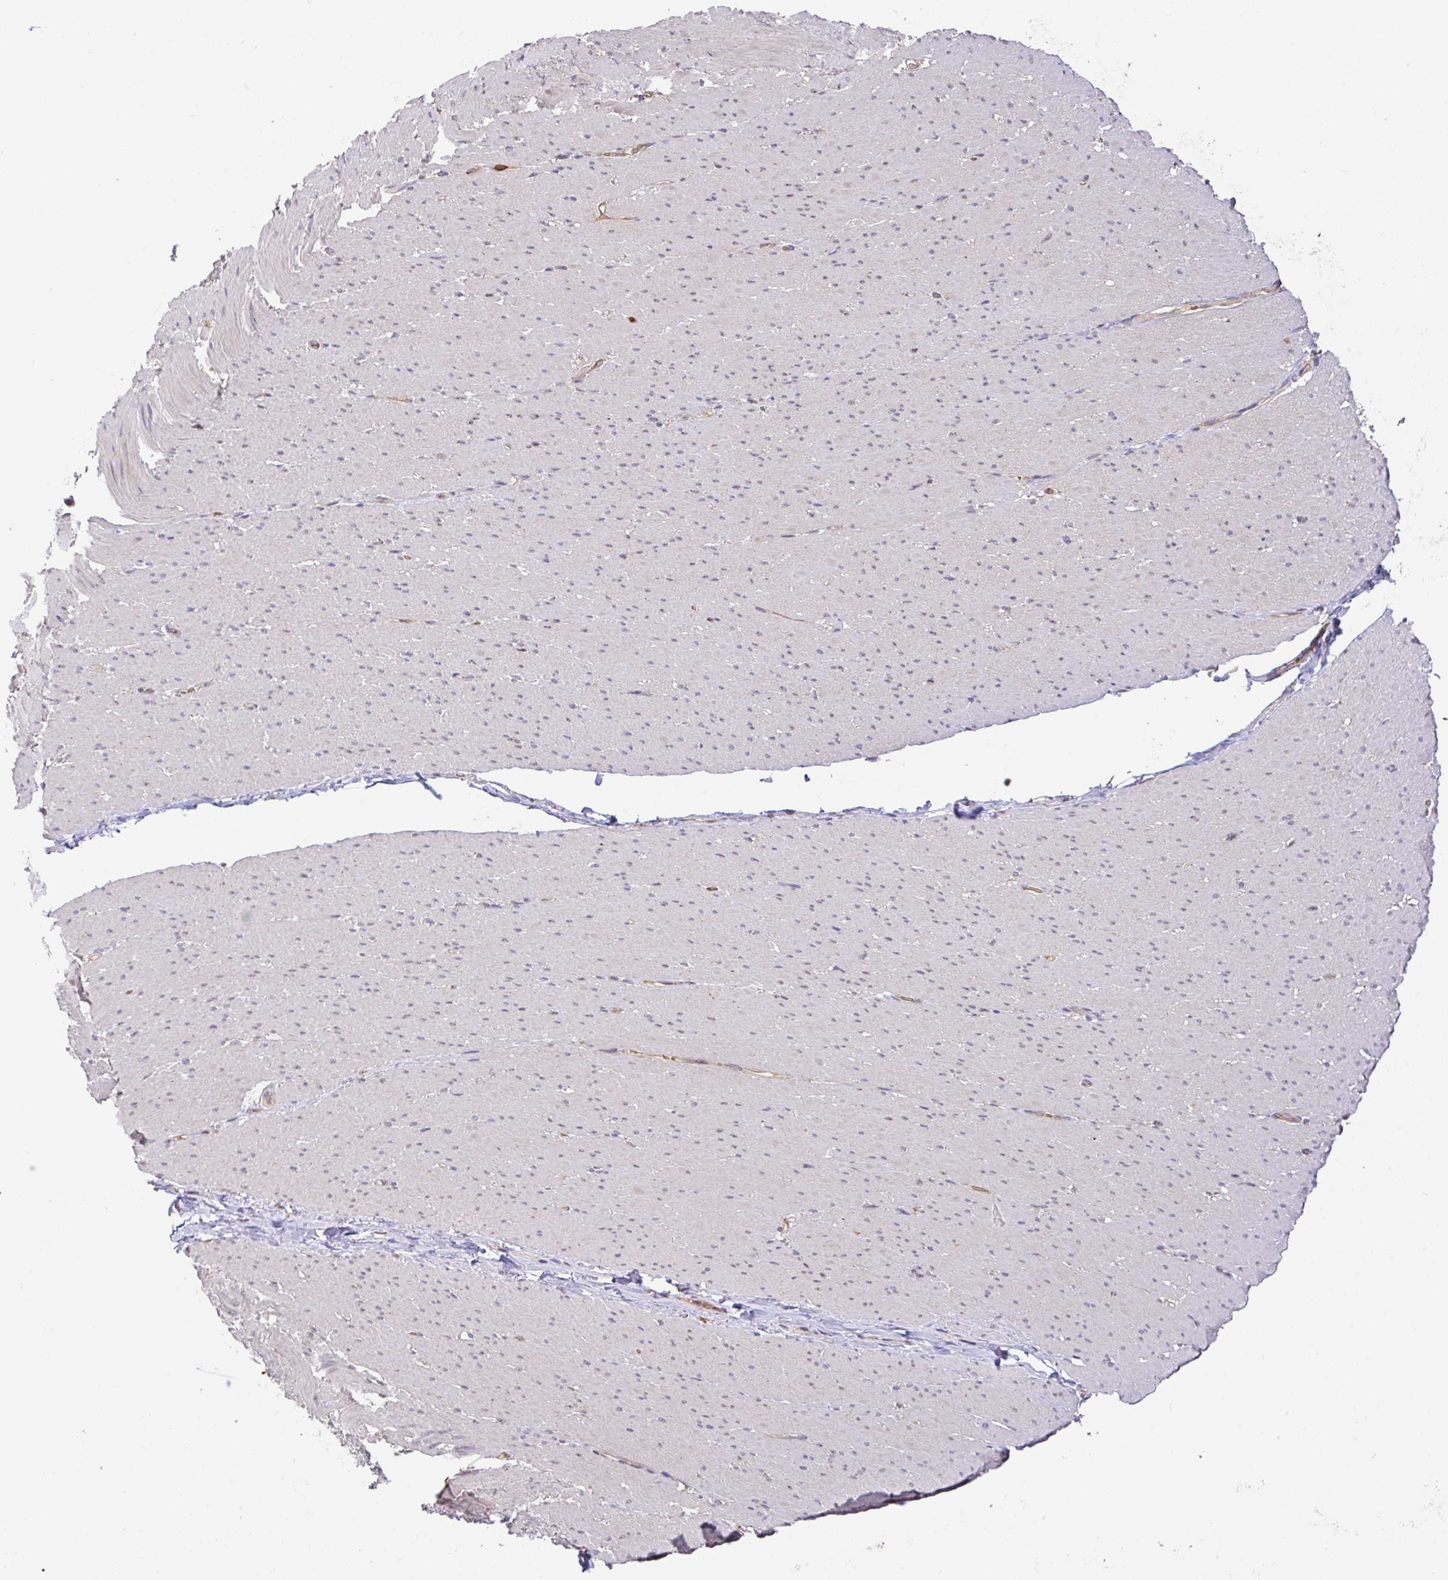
{"staining": {"intensity": "weak", "quantity": "<25%", "location": "cytoplasmic/membranous"}, "tissue": "smooth muscle", "cell_type": "Smooth muscle cells", "image_type": "normal", "snomed": [{"axis": "morphology", "description": "Normal tissue, NOS"}, {"axis": "topography", "description": "Smooth muscle"}, {"axis": "topography", "description": "Rectum"}], "caption": "The photomicrograph displays no staining of smooth muscle cells in benign smooth muscle.", "gene": "C1QTNF9B", "patient": {"sex": "male", "age": 53}}